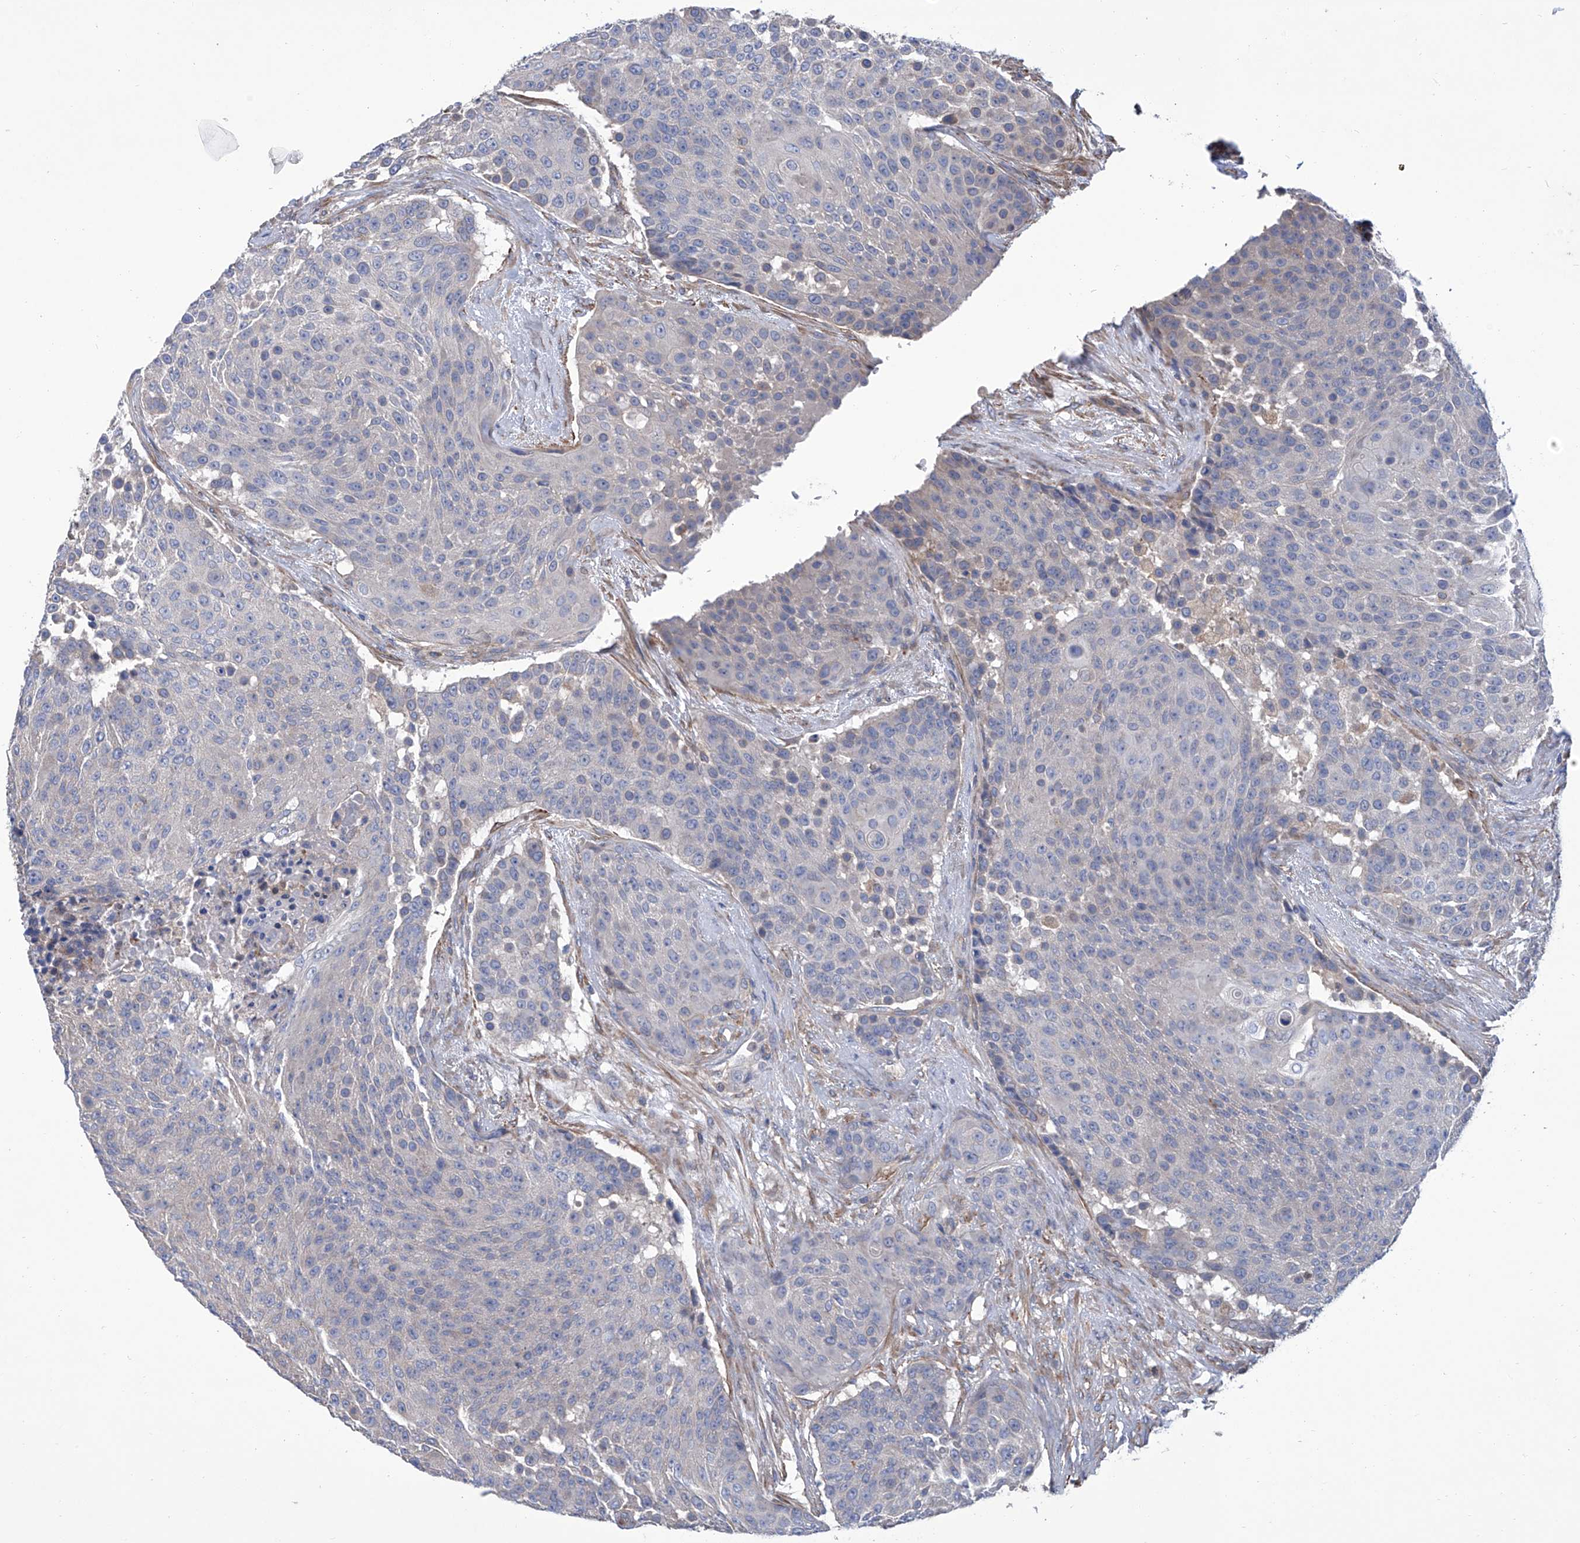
{"staining": {"intensity": "negative", "quantity": "none", "location": "none"}, "tissue": "urothelial cancer", "cell_type": "Tumor cells", "image_type": "cancer", "snomed": [{"axis": "morphology", "description": "Urothelial carcinoma, High grade"}, {"axis": "topography", "description": "Urinary bladder"}], "caption": "DAB immunohistochemical staining of high-grade urothelial carcinoma displays no significant positivity in tumor cells.", "gene": "SMS", "patient": {"sex": "female", "age": 63}}